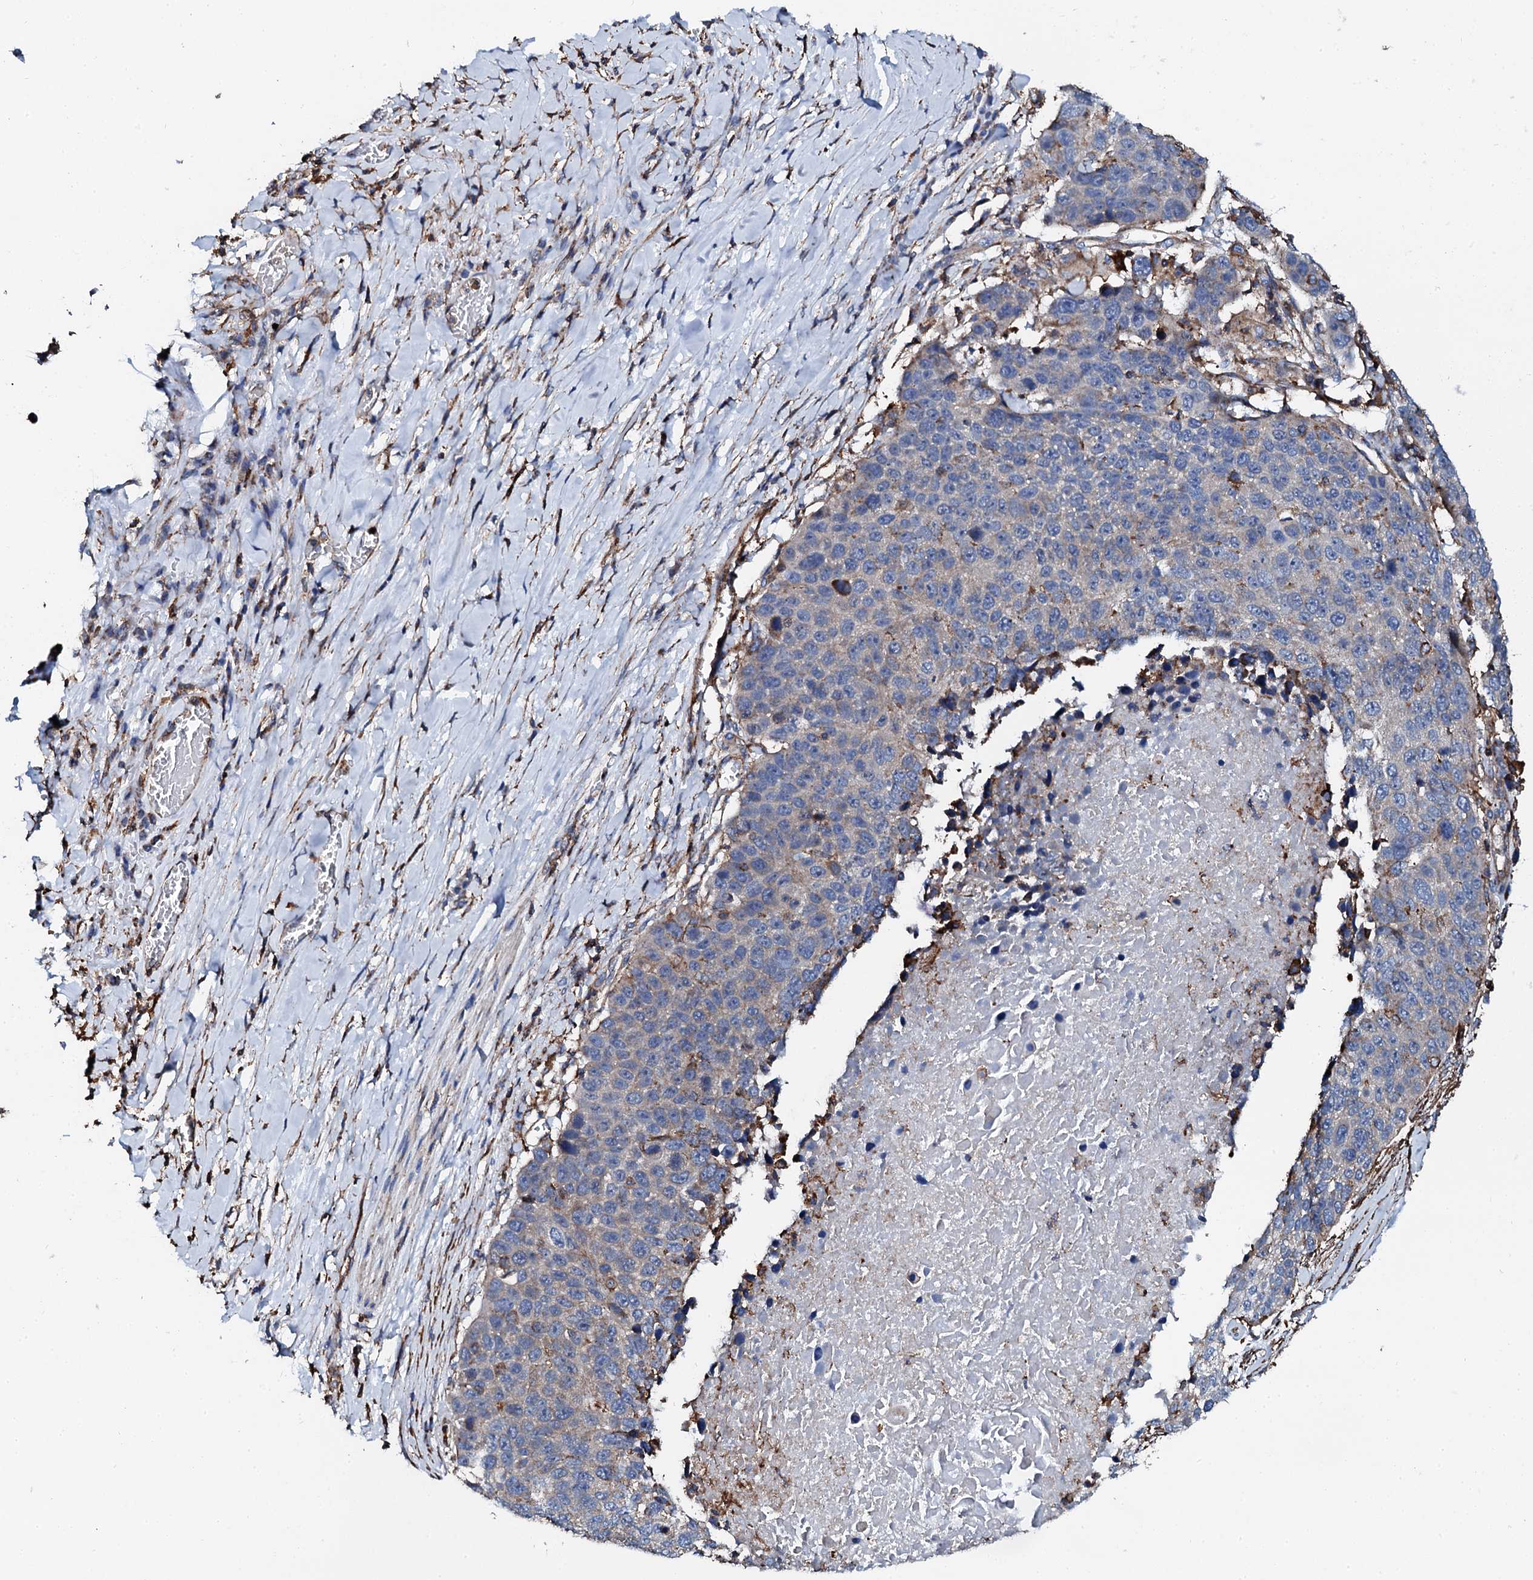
{"staining": {"intensity": "weak", "quantity": "<25%", "location": "cytoplasmic/membranous"}, "tissue": "lung cancer", "cell_type": "Tumor cells", "image_type": "cancer", "snomed": [{"axis": "morphology", "description": "Normal tissue, NOS"}, {"axis": "morphology", "description": "Squamous cell carcinoma, NOS"}, {"axis": "topography", "description": "Lymph node"}, {"axis": "topography", "description": "Lung"}], "caption": "Image shows no significant protein staining in tumor cells of lung cancer.", "gene": "INTS10", "patient": {"sex": "male", "age": 66}}